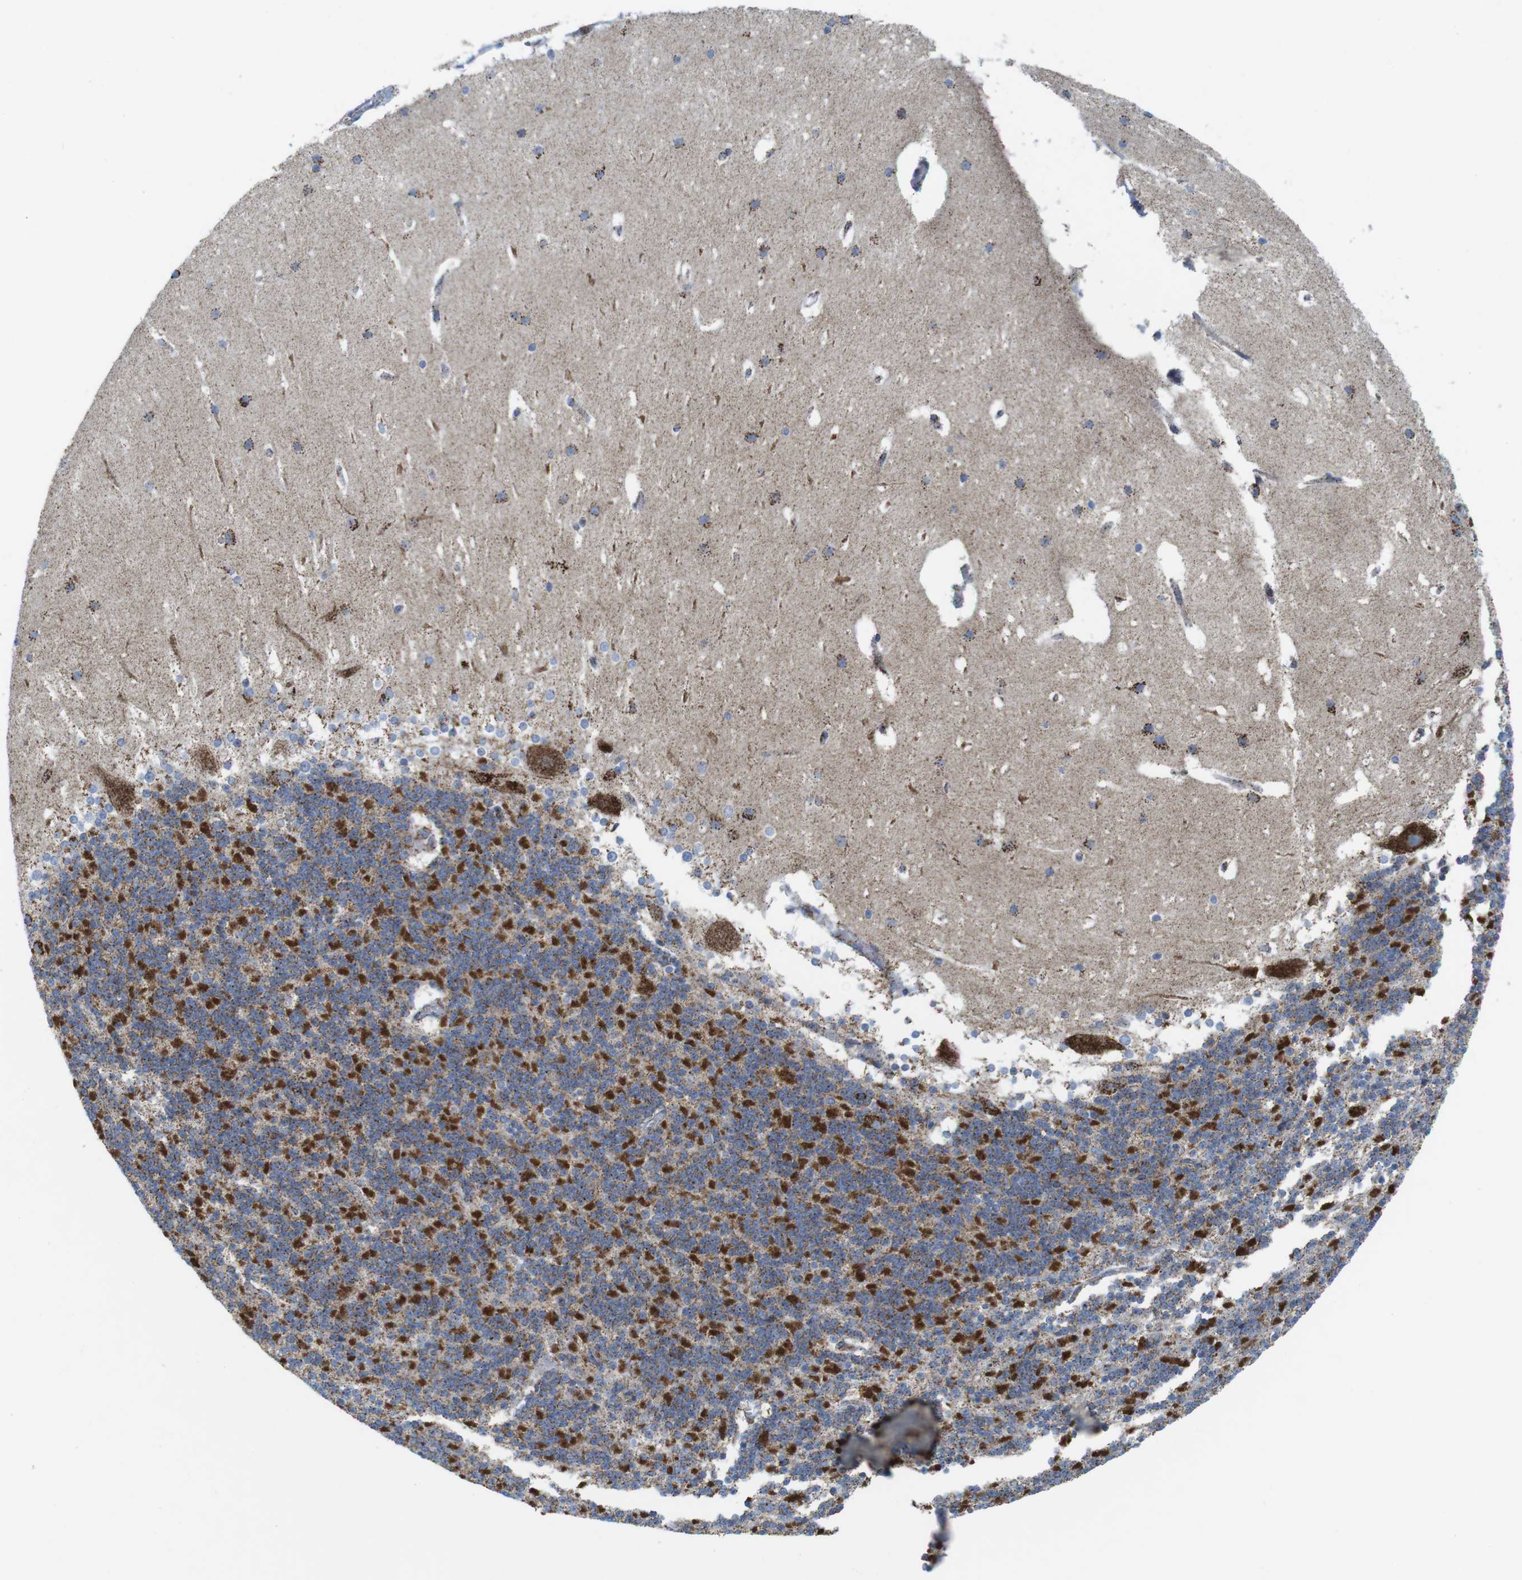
{"staining": {"intensity": "strong", "quantity": ">75%", "location": "cytoplasmic/membranous"}, "tissue": "cerebellum", "cell_type": "Cells in granular layer", "image_type": "normal", "snomed": [{"axis": "morphology", "description": "Normal tissue, NOS"}, {"axis": "topography", "description": "Cerebellum"}], "caption": "Cells in granular layer show high levels of strong cytoplasmic/membranous expression in approximately >75% of cells in benign cerebellum.", "gene": "ATP5PO", "patient": {"sex": "female", "age": 19}}